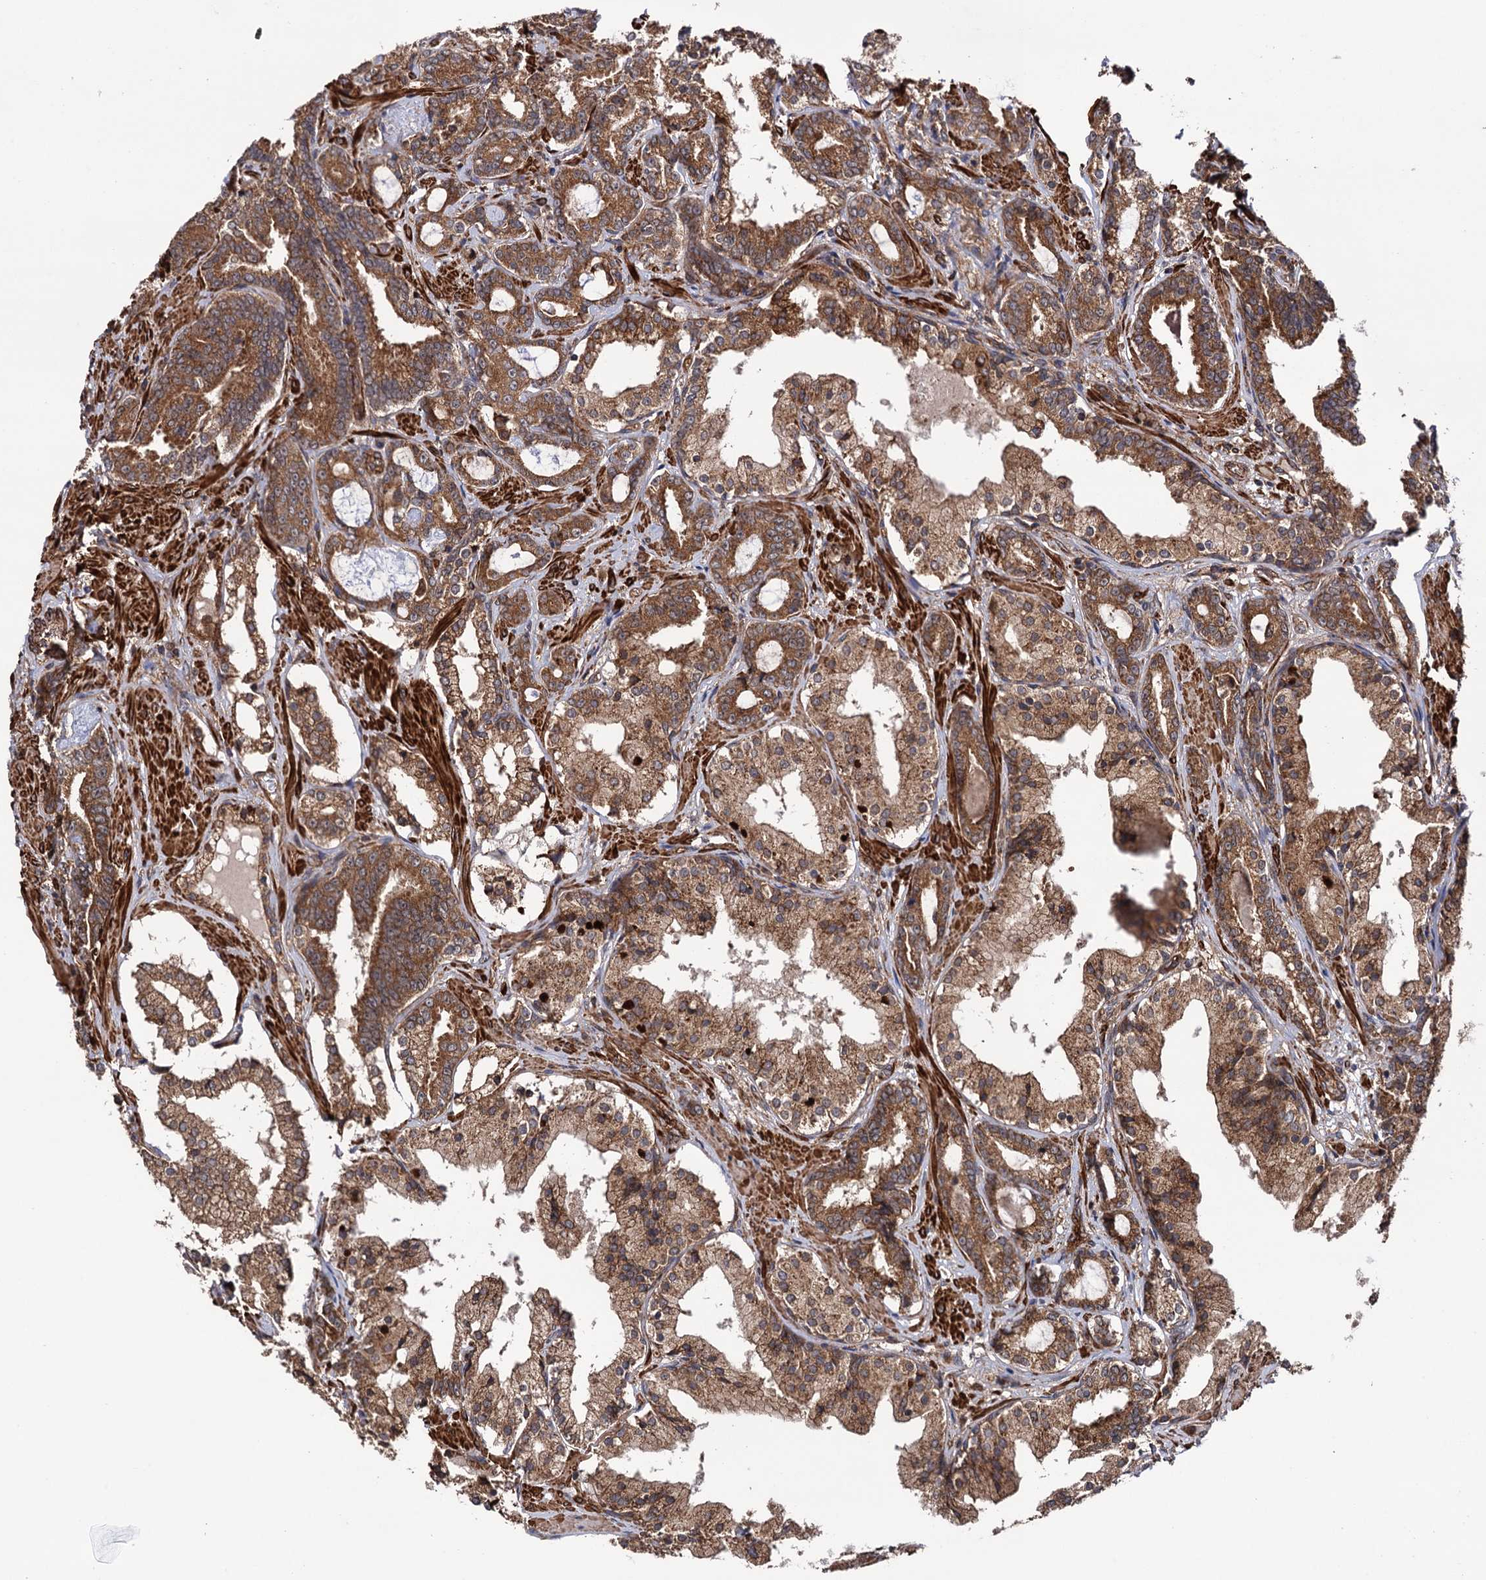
{"staining": {"intensity": "moderate", "quantity": ">75%", "location": "cytoplasmic/membranous"}, "tissue": "prostate cancer", "cell_type": "Tumor cells", "image_type": "cancer", "snomed": [{"axis": "morphology", "description": "Adenocarcinoma, High grade"}, {"axis": "topography", "description": "Prostate"}], "caption": "Immunohistochemistry (IHC) histopathology image of high-grade adenocarcinoma (prostate) stained for a protein (brown), which reveals medium levels of moderate cytoplasmic/membranous positivity in about >75% of tumor cells.", "gene": "ATP8B4", "patient": {"sex": "male", "age": 58}}